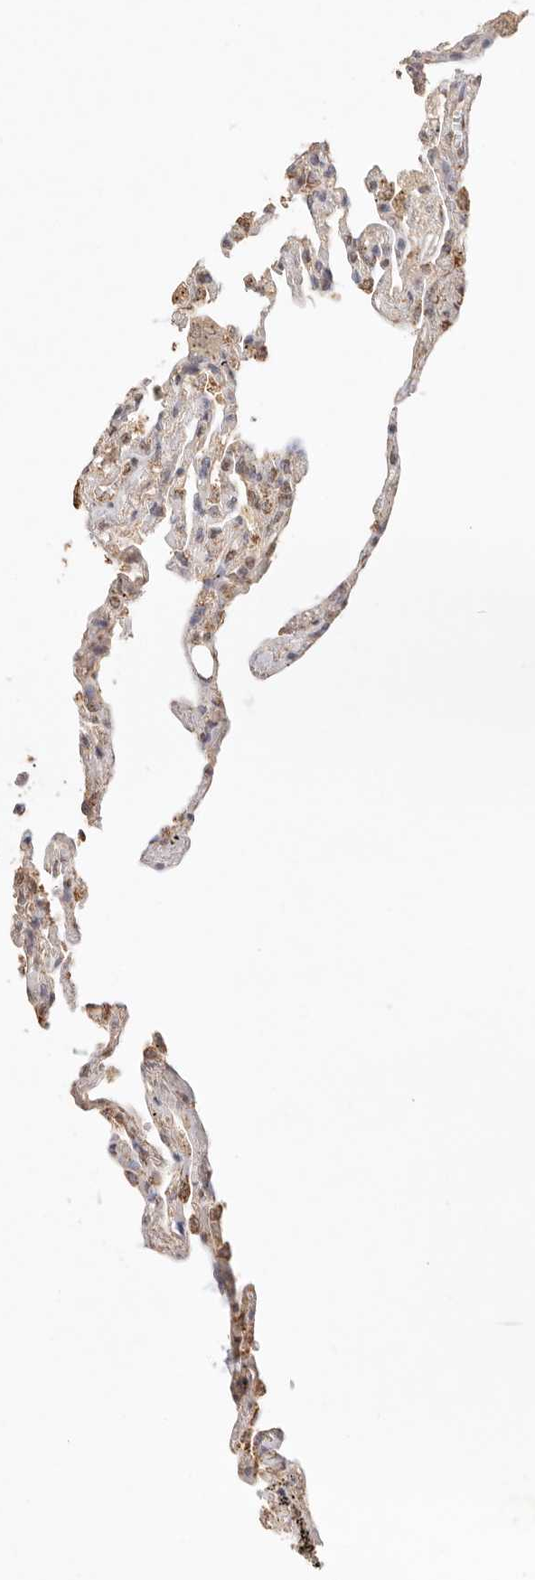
{"staining": {"intensity": "moderate", "quantity": "25%-75%", "location": "cytoplasmic/membranous,nuclear"}, "tissue": "lung", "cell_type": "Alveolar cells", "image_type": "normal", "snomed": [{"axis": "morphology", "description": "Normal tissue, NOS"}, {"axis": "topography", "description": "Lung"}], "caption": "Alveolar cells demonstrate medium levels of moderate cytoplasmic/membranous,nuclear staining in approximately 25%-75% of cells in benign human lung.", "gene": "IL1R2", "patient": {"sex": "male", "age": 59}}